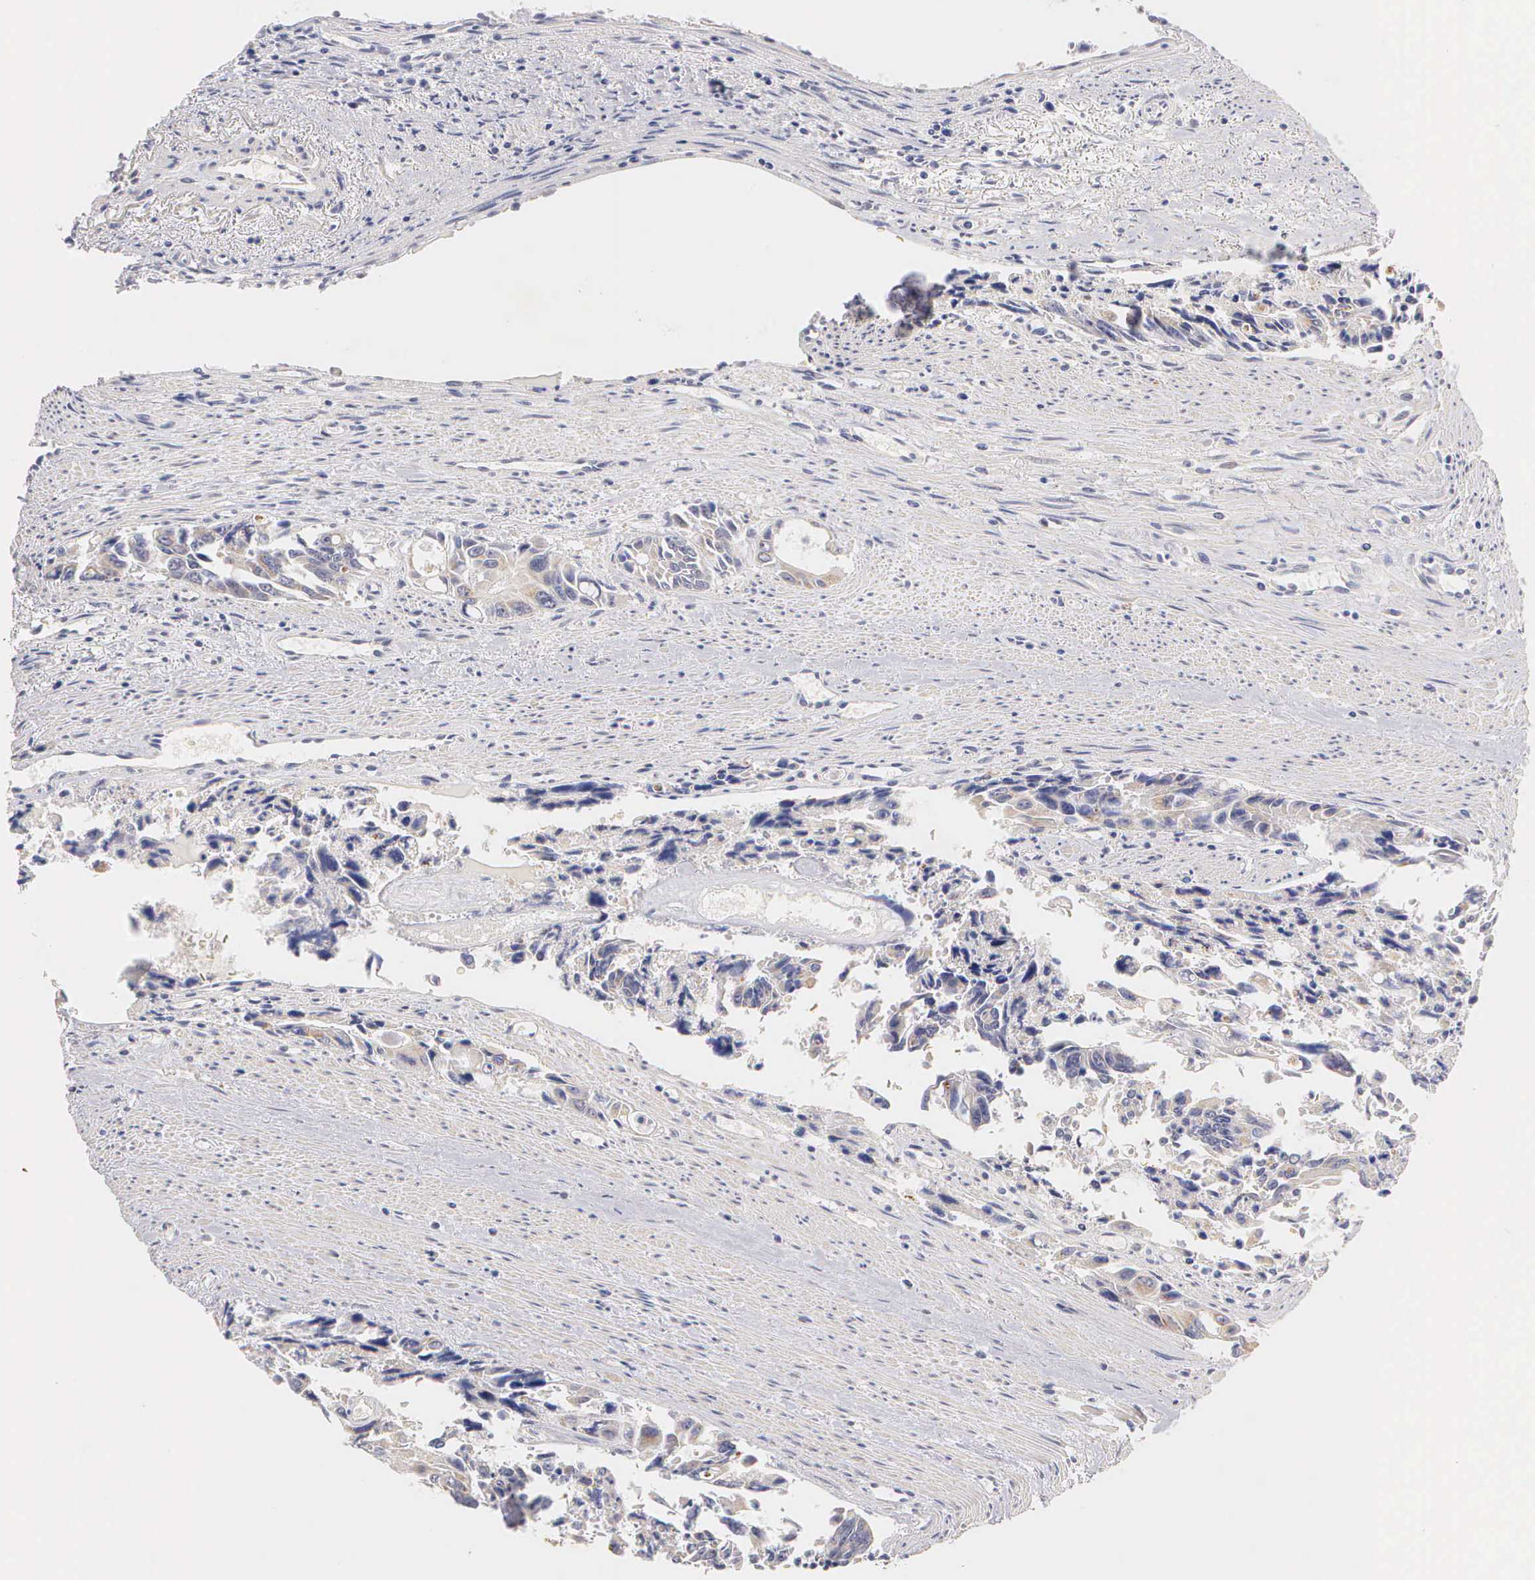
{"staining": {"intensity": "weak", "quantity": "<25%", "location": "cytoplasmic/membranous"}, "tissue": "colorectal cancer", "cell_type": "Tumor cells", "image_type": "cancer", "snomed": [{"axis": "morphology", "description": "Adenocarcinoma, NOS"}, {"axis": "topography", "description": "Rectum"}], "caption": "There is no significant expression in tumor cells of adenocarcinoma (colorectal).", "gene": "ESR1", "patient": {"sex": "male", "age": 76}}